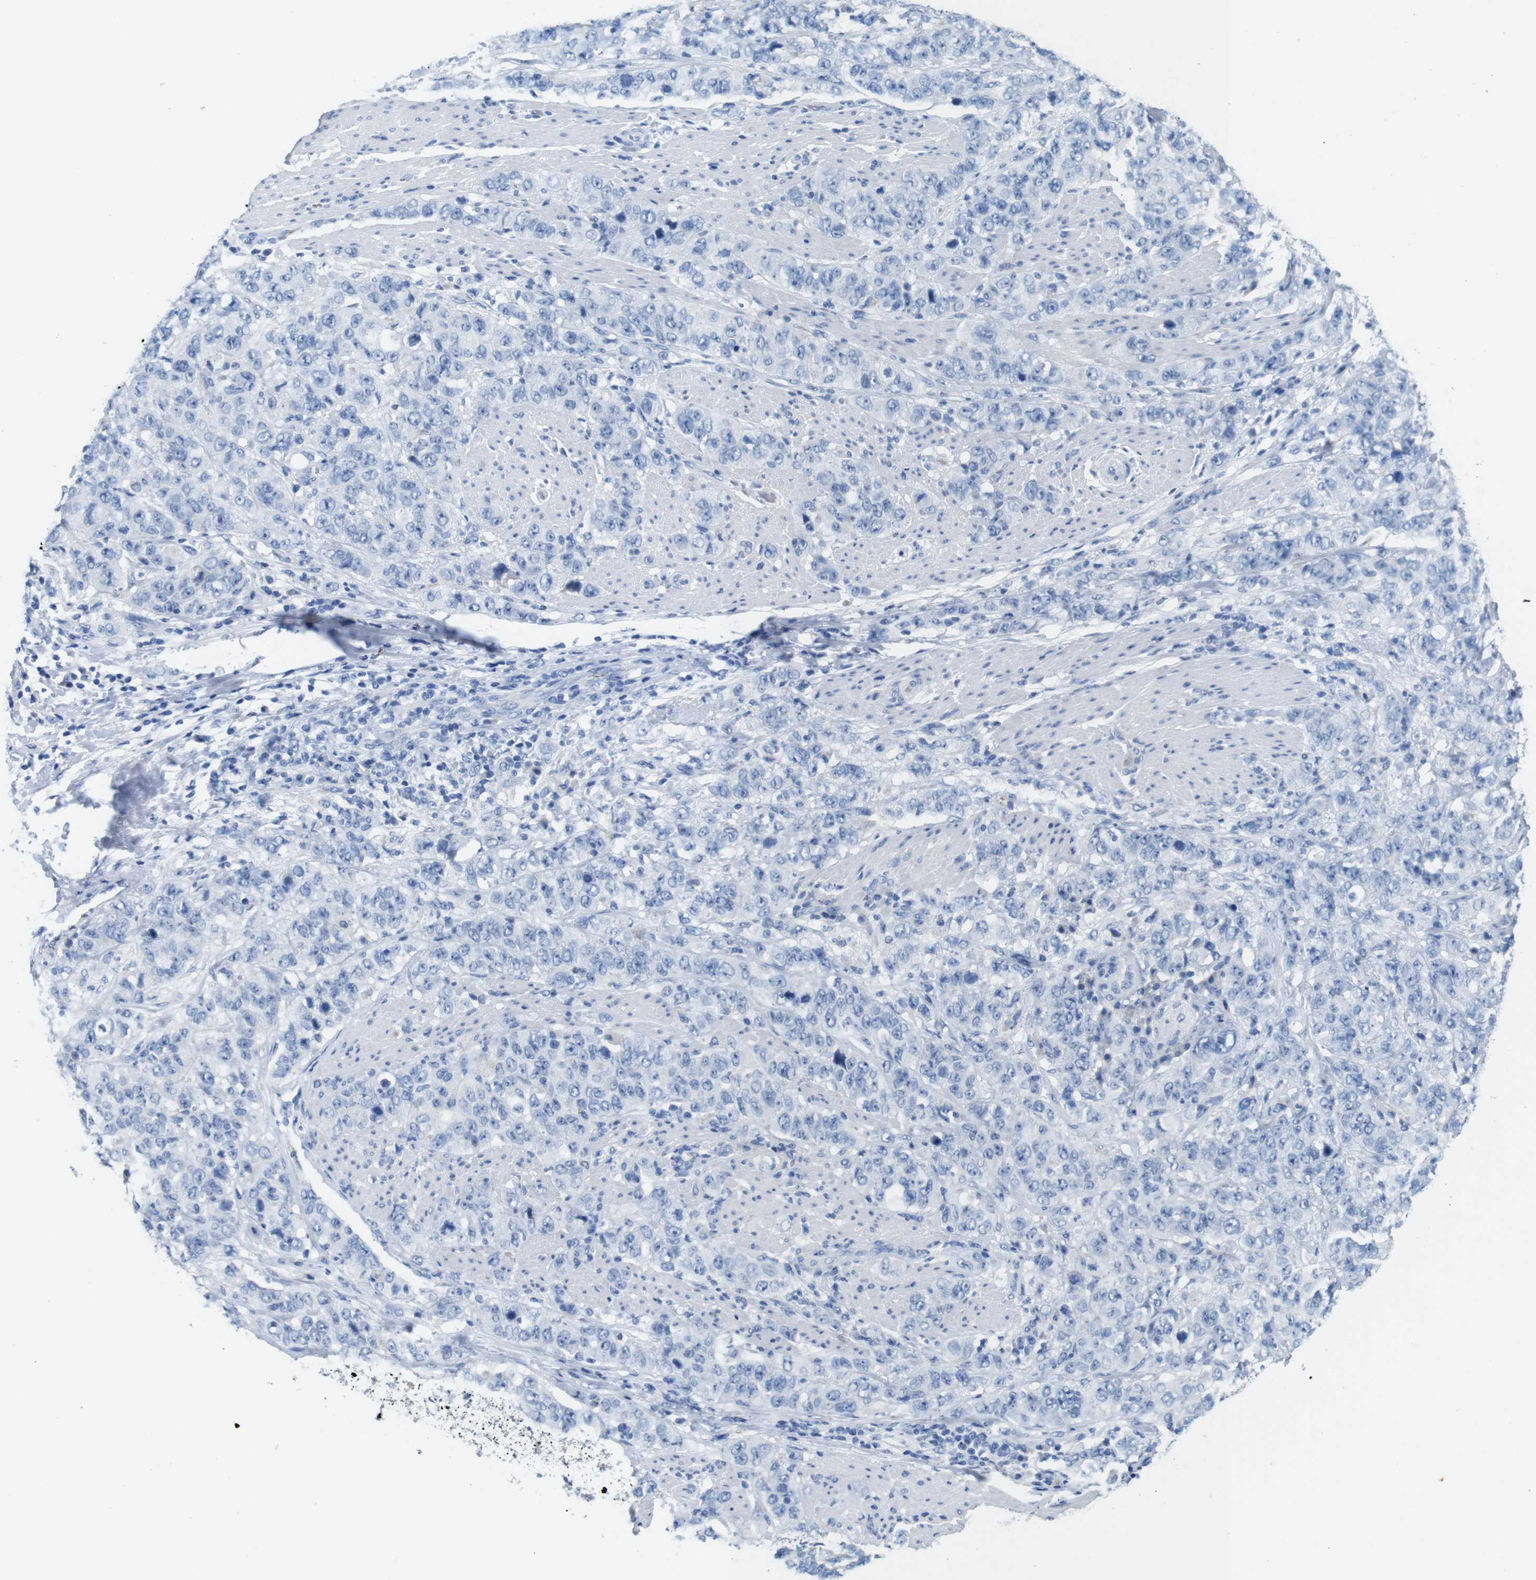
{"staining": {"intensity": "negative", "quantity": "none", "location": "none"}, "tissue": "stomach cancer", "cell_type": "Tumor cells", "image_type": "cancer", "snomed": [{"axis": "morphology", "description": "Adenocarcinoma, NOS"}, {"axis": "topography", "description": "Stomach"}], "caption": "The photomicrograph reveals no significant positivity in tumor cells of stomach cancer.", "gene": "IGSF8", "patient": {"sex": "male", "age": 48}}